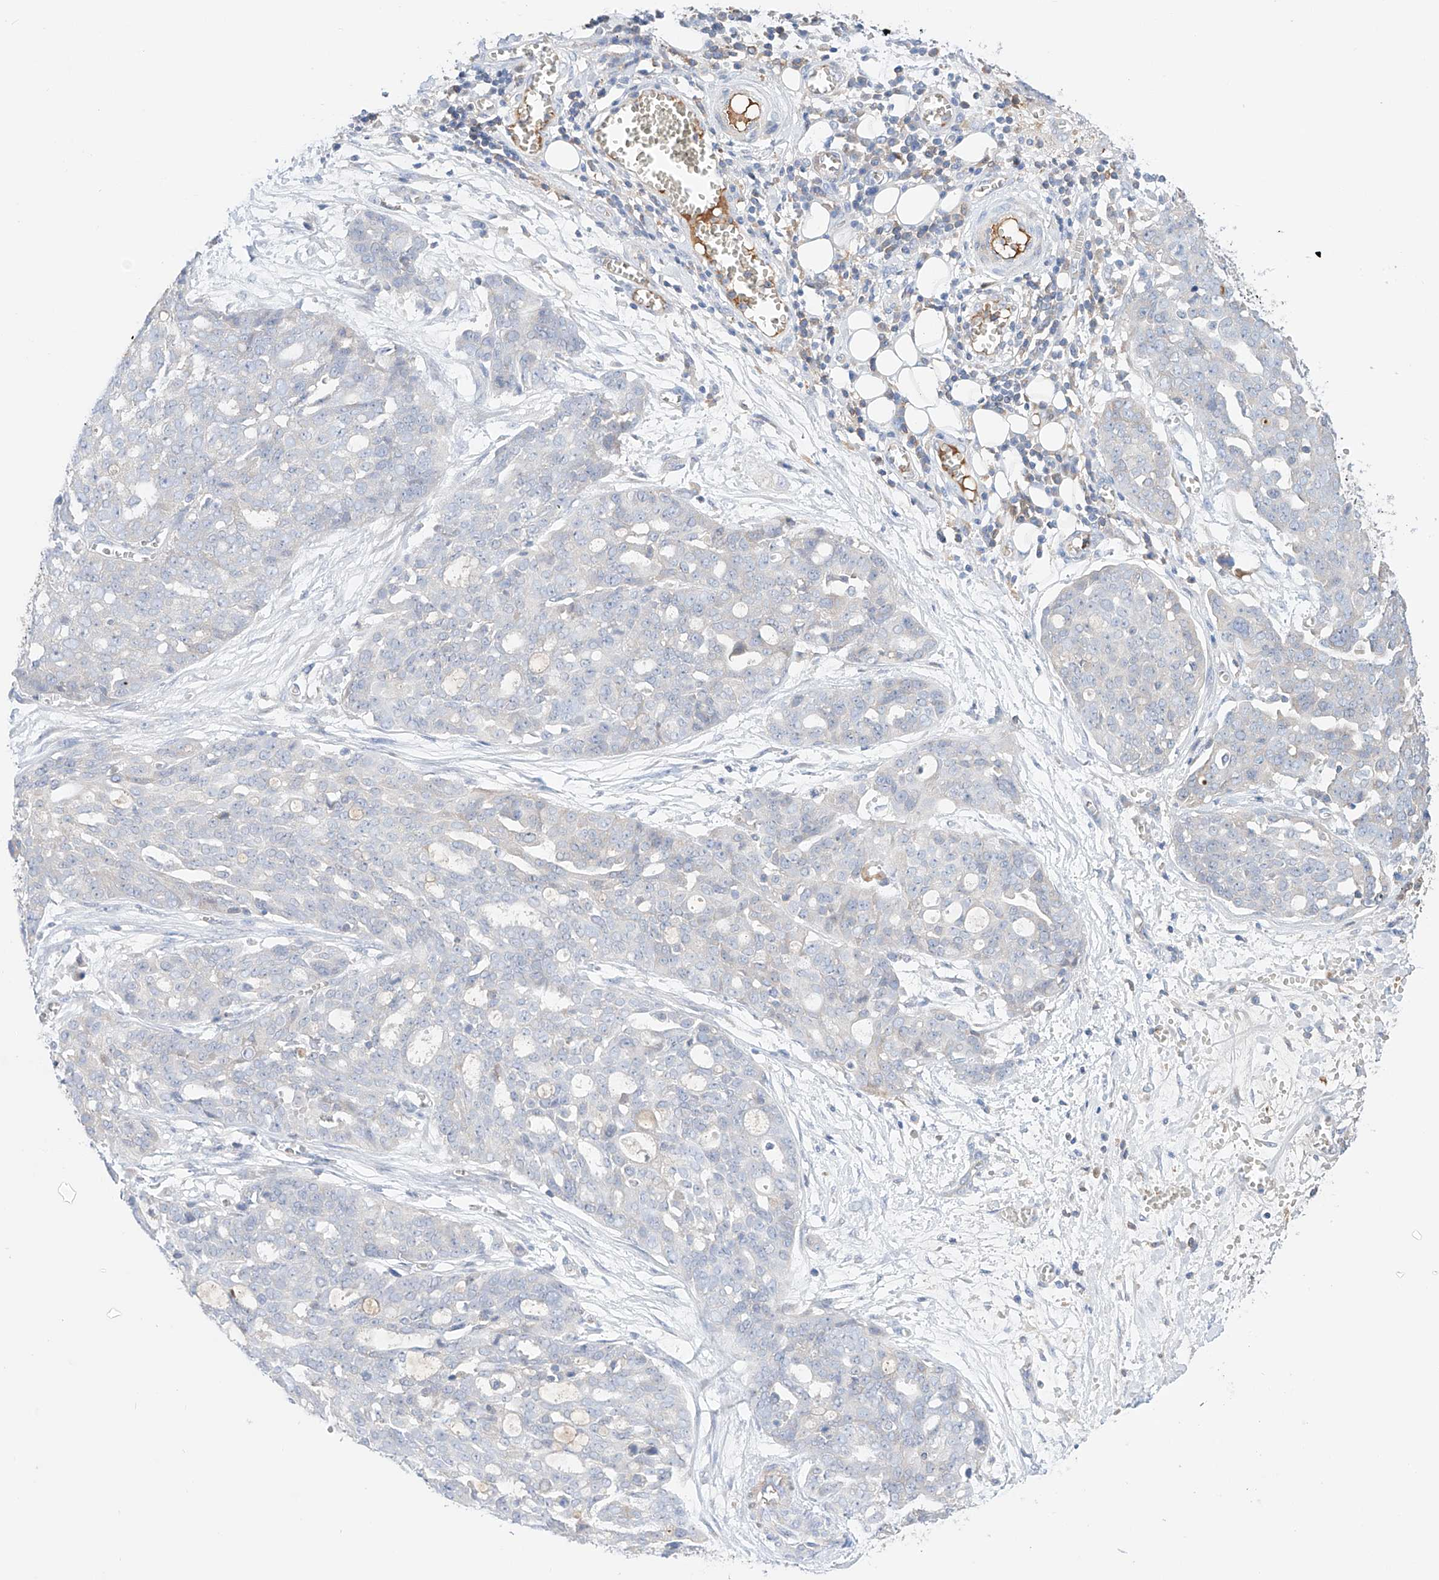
{"staining": {"intensity": "negative", "quantity": "none", "location": "none"}, "tissue": "ovarian cancer", "cell_type": "Tumor cells", "image_type": "cancer", "snomed": [{"axis": "morphology", "description": "Cystadenocarcinoma, serous, NOS"}, {"axis": "topography", "description": "Soft tissue"}, {"axis": "topography", "description": "Ovary"}], "caption": "Immunohistochemical staining of ovarian cancer (serous cystadenocarcinoma) demonstrates no significant expression in tumor cells.", "gene": "PGGT1B", "patient": {"sex": "female", "age": 57}}